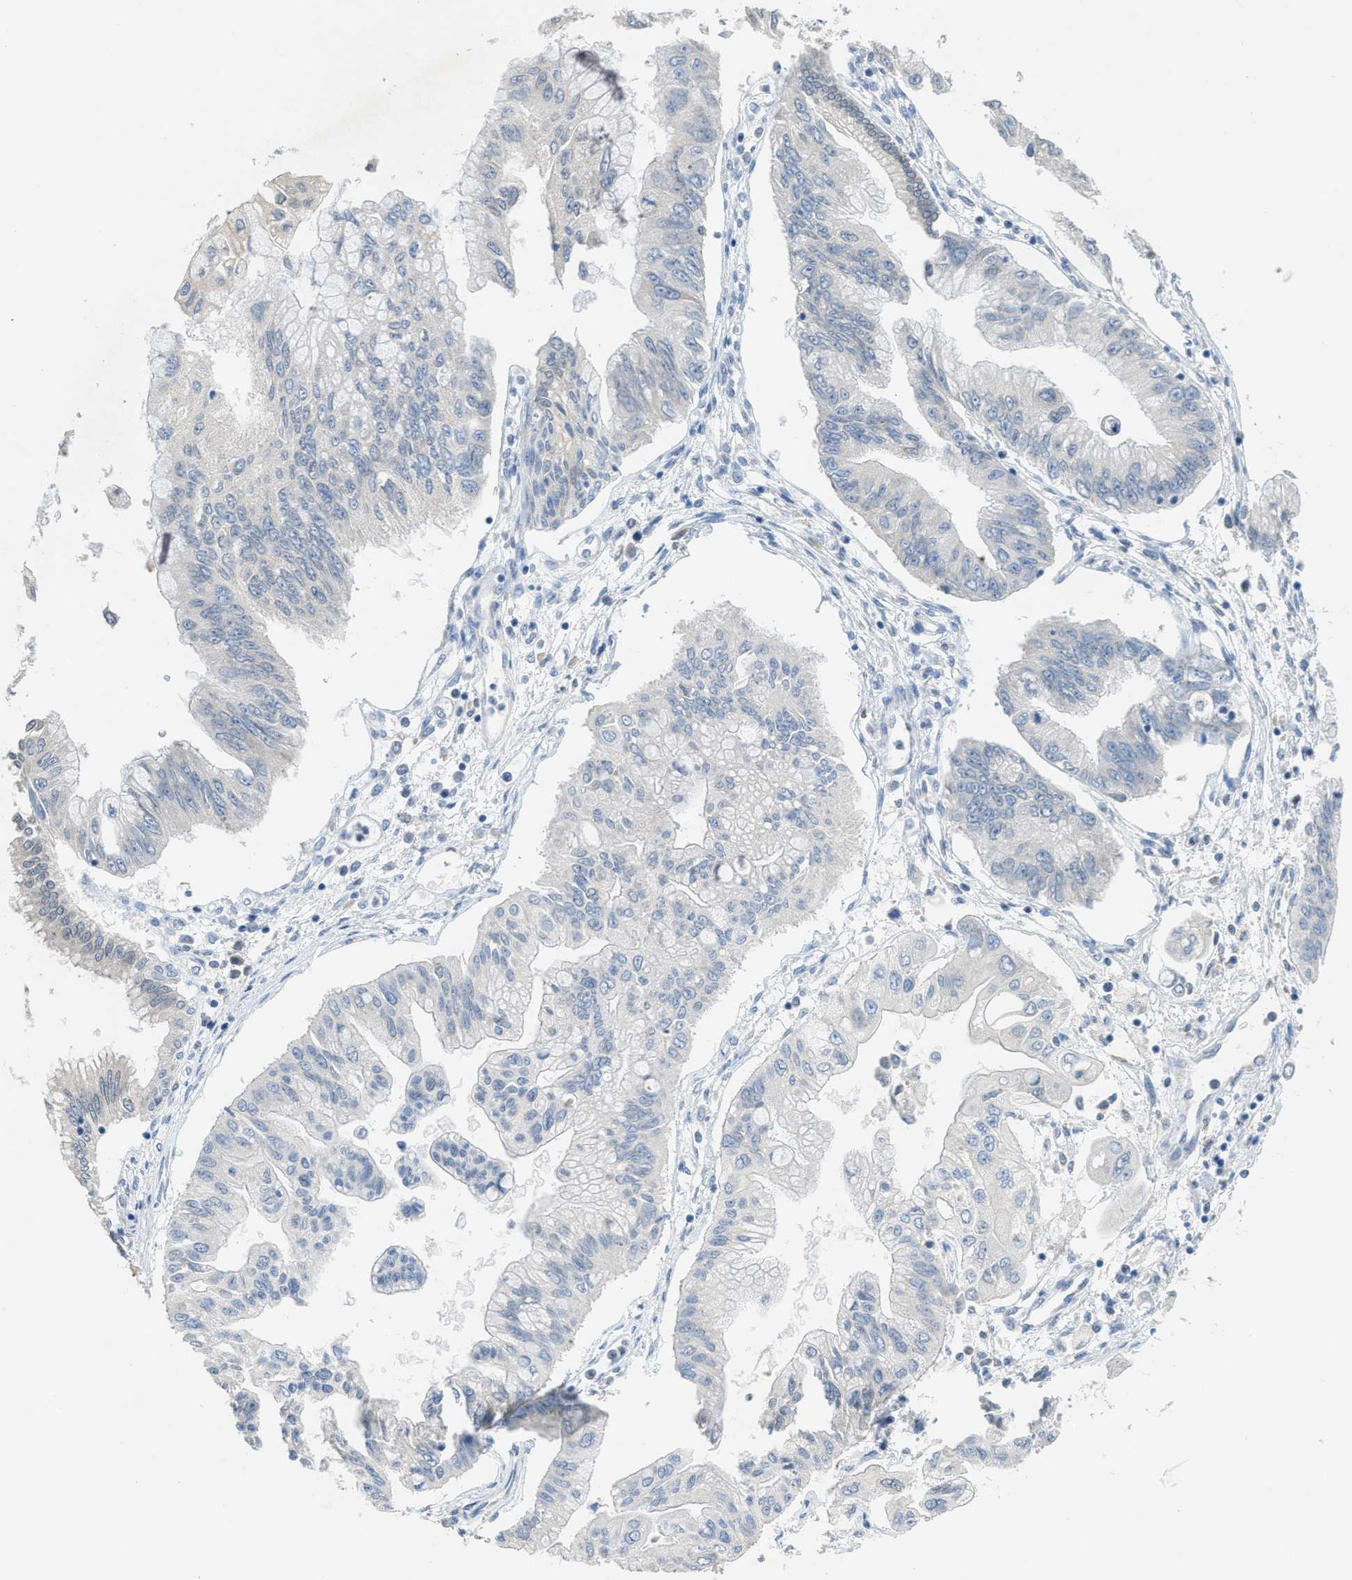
{"staining": {"intensity": "negative", "quantity": "none", "location": "none"}, "tissue": "pancreatic cancer", "cell_type": "Tumor cells", "image_type": "cancer", "snomed": [{"axis": "morphology", "description": "Adenocarcinoma, NOS"}, {"axis": "topography", "description": "Pancreas"}], "caption": "A high-resolution micrograph shows immunohistochemistry staining of pancreatic cancer (adenocarcinoma), which shows no significant expression in tumor cells. (DAB (3,3'-diaminobenzidine) IHC visualized using brightfield microscopy, high magnification).", "gene": "MPDU1", "patient": {"sex": "female", "age": 77}}